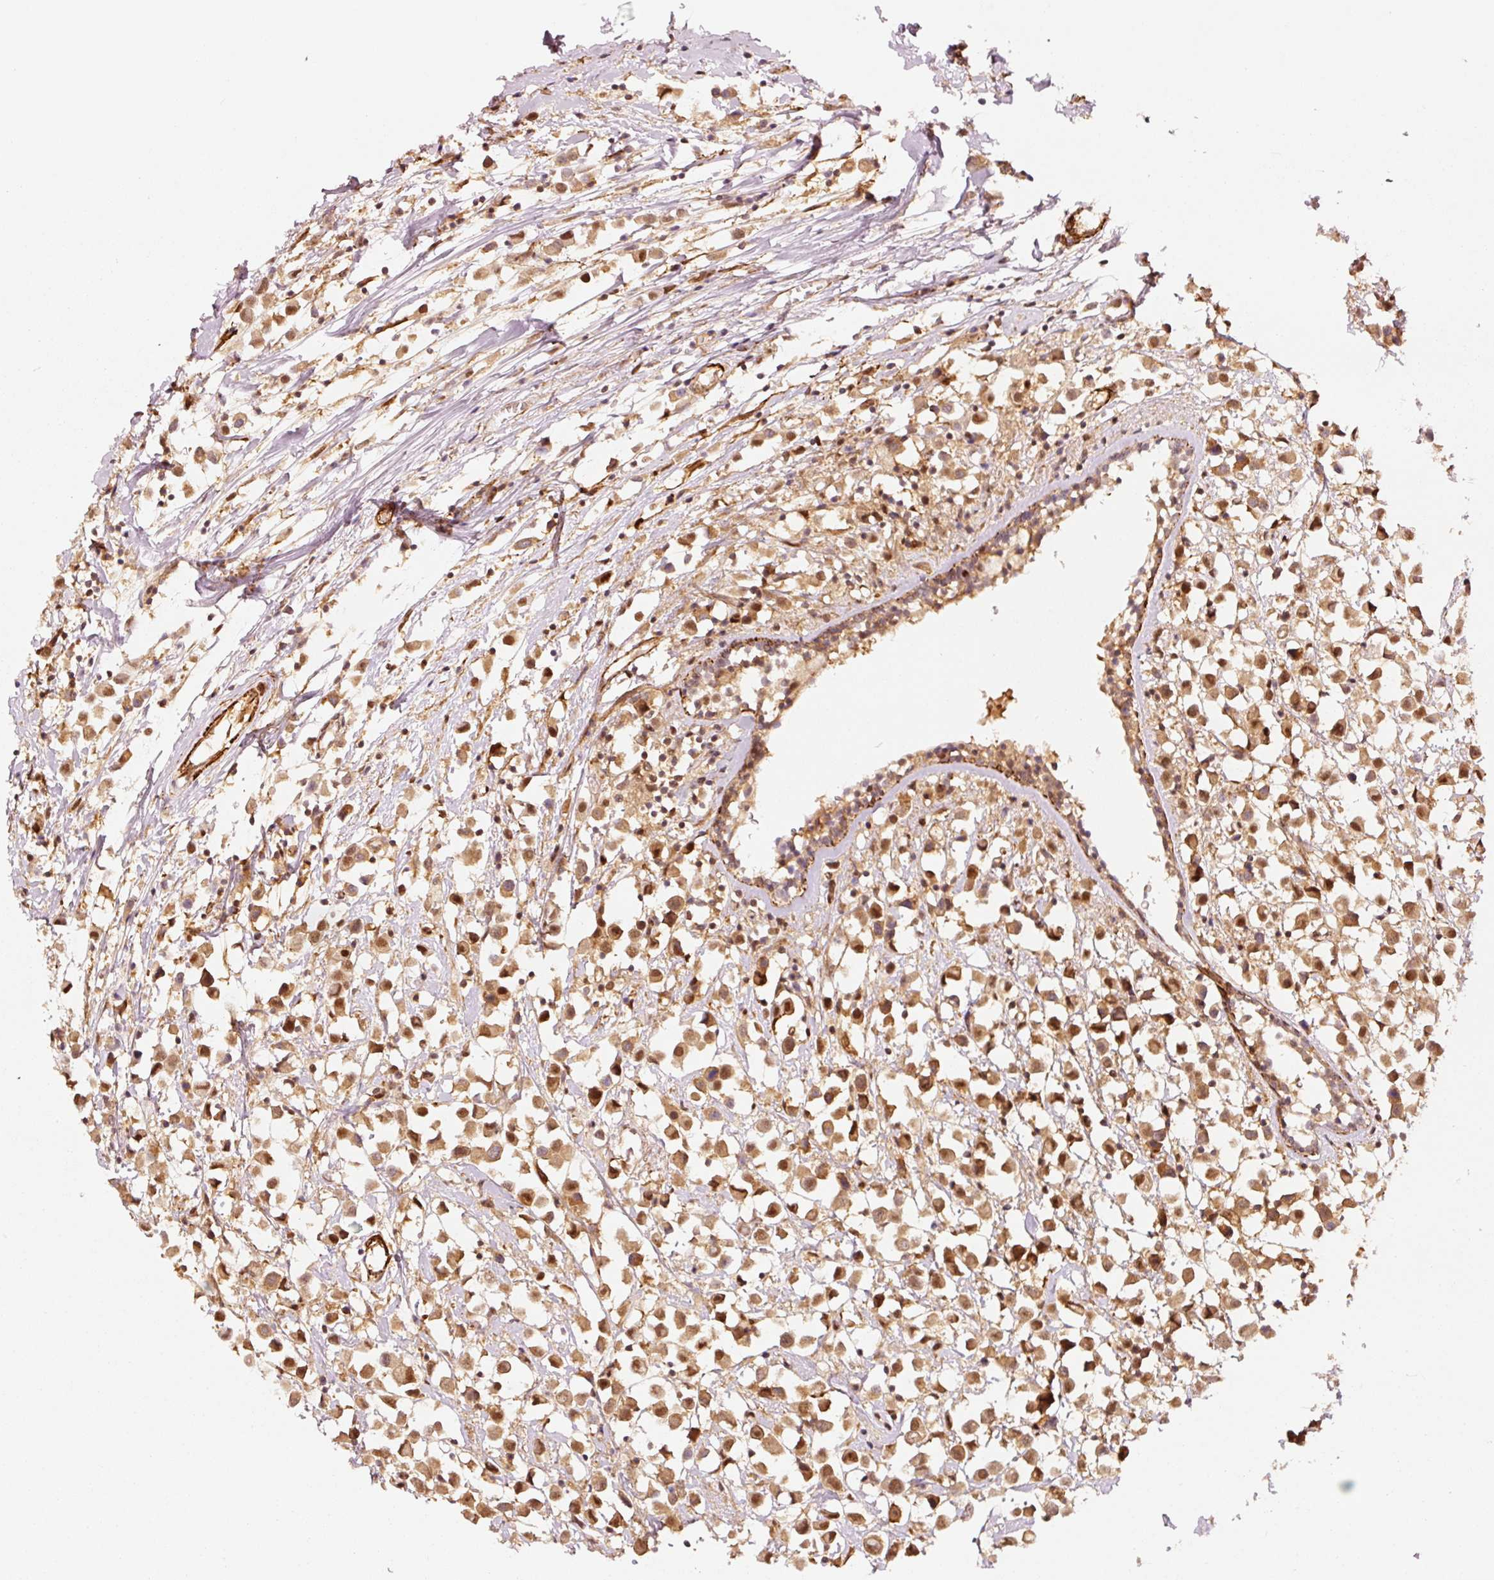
{"staining": {"intensity": "moderate", "quantity": ">75%", "location": "cytoplasmic/membranous,nuclear"}, "tissue": "breast cancer", "cell_type": "Tumor cells", "image_type": "cancer", "snomed": [{"axis": "morphology", "description": "Duct carcinoma"}, {"axis": "topography", "description": "Breast"}], "caption": "This histopathology image shows immunohistochemistry staining of breast intraductal carcinoma, with medium moderate cytoplasmic/membranous and nuclear staining in approximately >75% of tumor cells.", "gene": "PSMD1", "patient": {"sex": "female", "age": 61}}